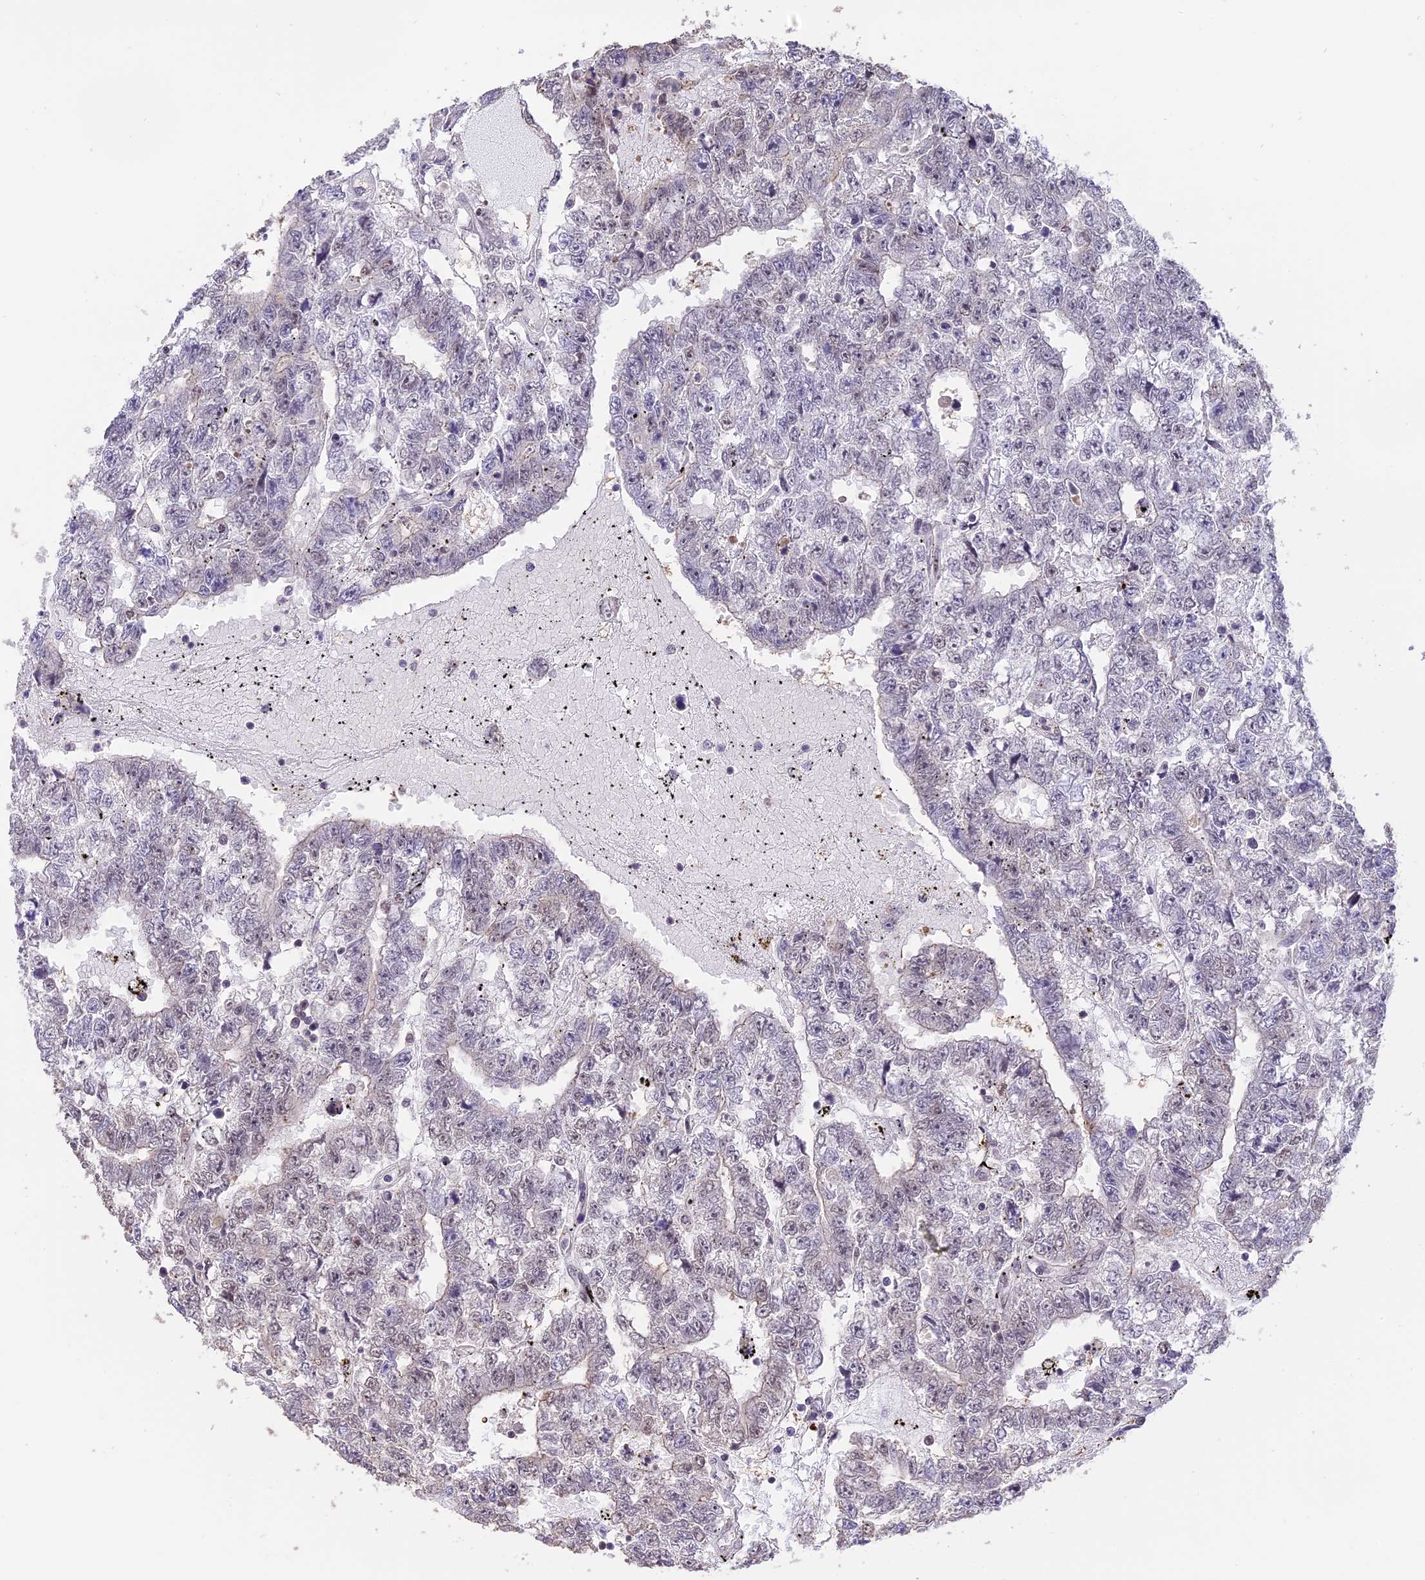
{"staining": {"intensity": "negative", "quantity": "none", "location": "none"}, "tissue": "testis cancer", "cell_type": "Tumor cells", "image_type": "cancer", "snomed": [{"axis": "morphology", "description": "Carcinoma, Embryonal, NOS"}, {"axis": "topography", "description": "Testis"}], "caption": "DAB immunohistochemical staining of human testis cancer (embryonal carcinoma) reveals no significant expression in tumor cells. (Stains: DAB IHC with hematoxylin counter stain, Microscopy: brightfield microscopy at high magnification).", "gene": "TIGD7", "patient": {"sex": "male", "age": 25}}